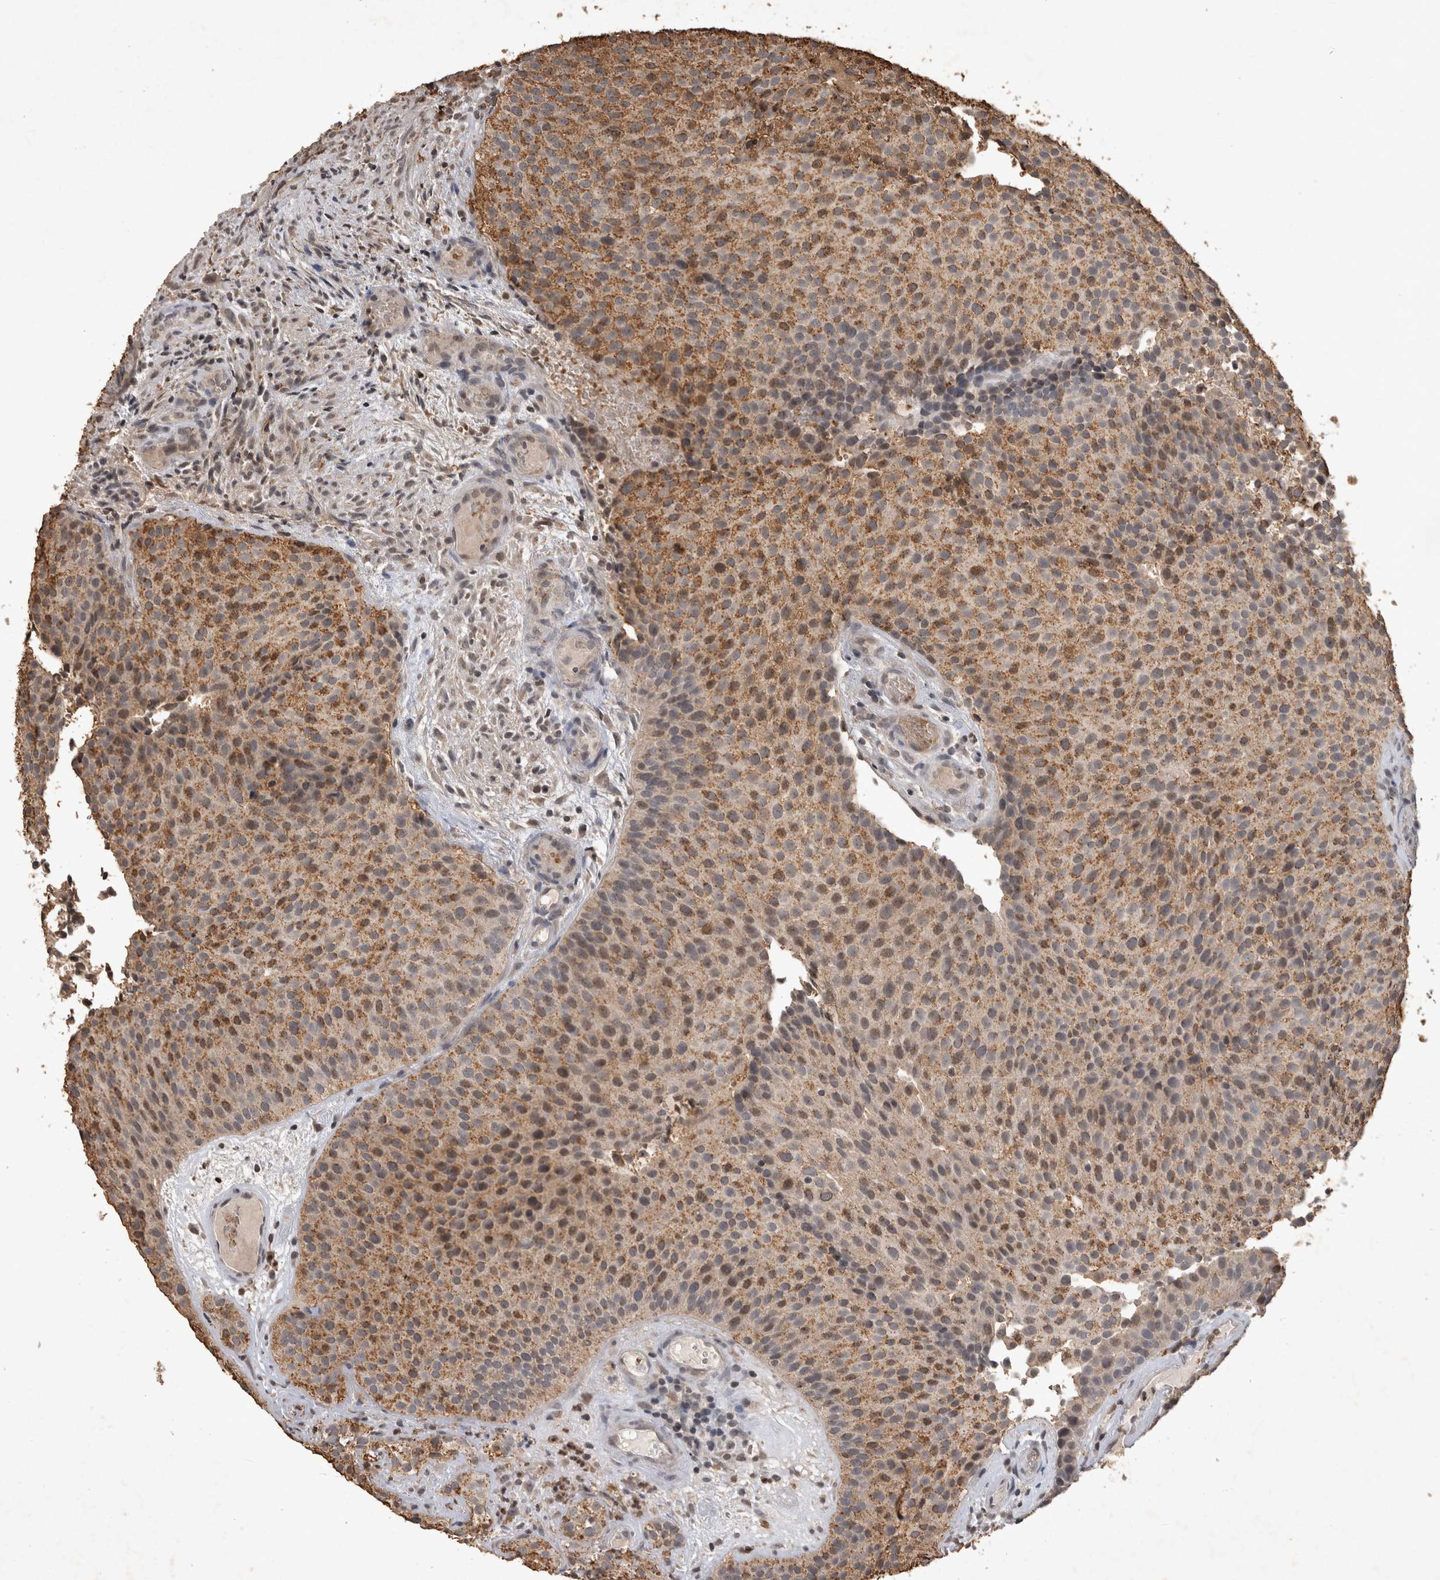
{"staining": {"intensity": "moderate", "quantity": ">75%", "location": "cytoplasmic/membranous"}, "tissue": "urothelial cancer", "cell_type": "Tumor cells", "image_type": "cancer", "snomed": [{"axis": "morphology", "description": "Urothelial carcinoma, Low grade"}, {"axis": "topography", "description": "Urinary bladder"}], "caption": "Human urothelial carcinoma (low-grade) stained for a protein (brown) reveals moderate cytoplasmic/membranous positive positivity in about >75% of tumor cells.", "gene": "HRK", "patient": {"sex": "male", "age": 86}}